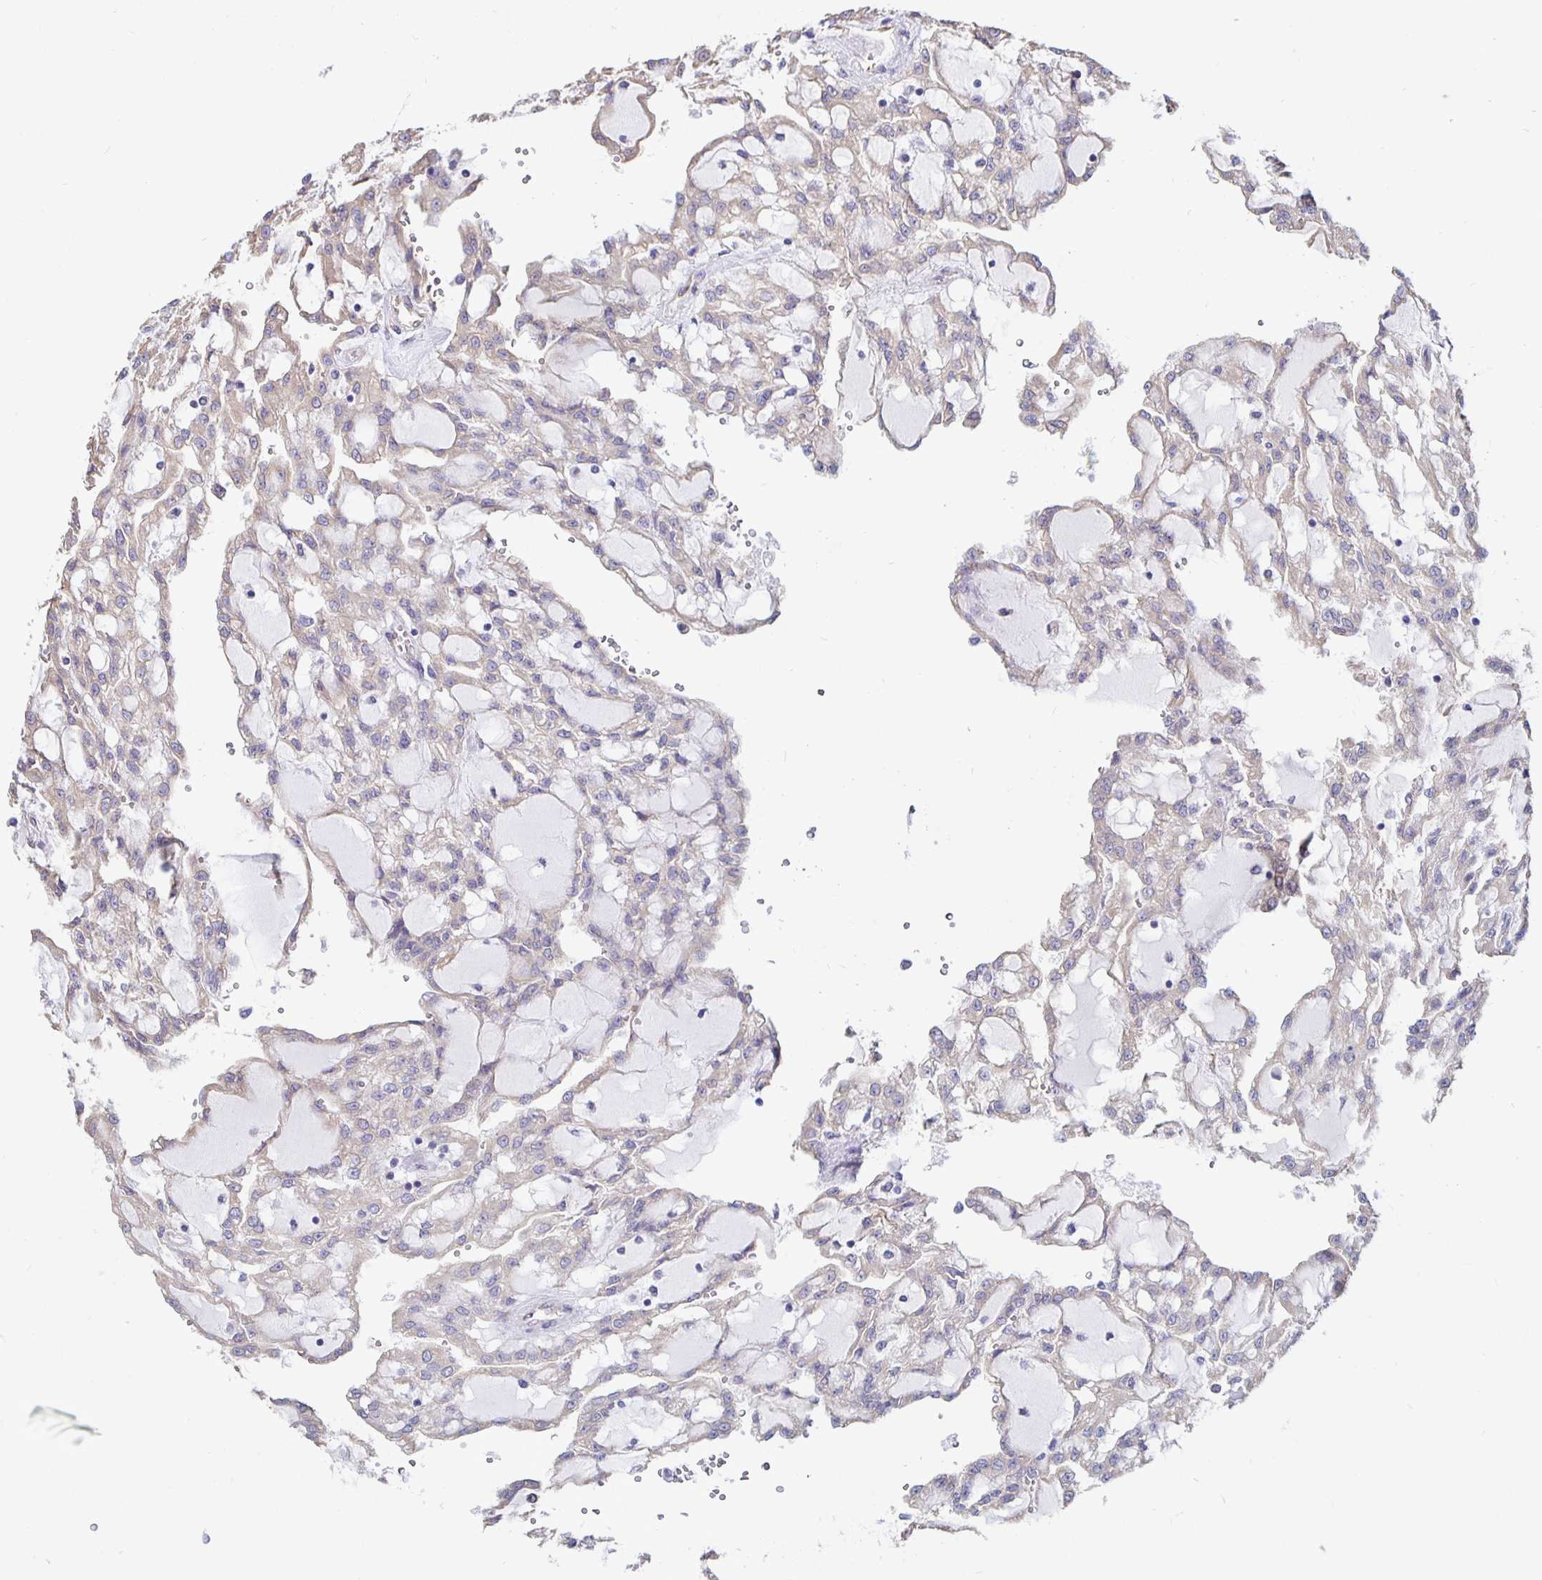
{"staining": {"intensity": "weak", "quantity": "25%-75%", "location": "cytoplasmic/membranous"}, "tissue": "renal cancer", "cell_type": "Tumor cells", "image_type": "cancer", "snomed": [{"axis": "morphology", "description": "Adenocarcinoma, NOS"}, {"axis": "topography", "description": "Kidney"}], "caption": "Weak cytoplasmic/membranous expression for a protein is identified in about 25%-75% of tumor cells of renal adenocarcinoma using IHC.", "gene": "DNAI2", "patient": {"sex": "male", "age": 63}}